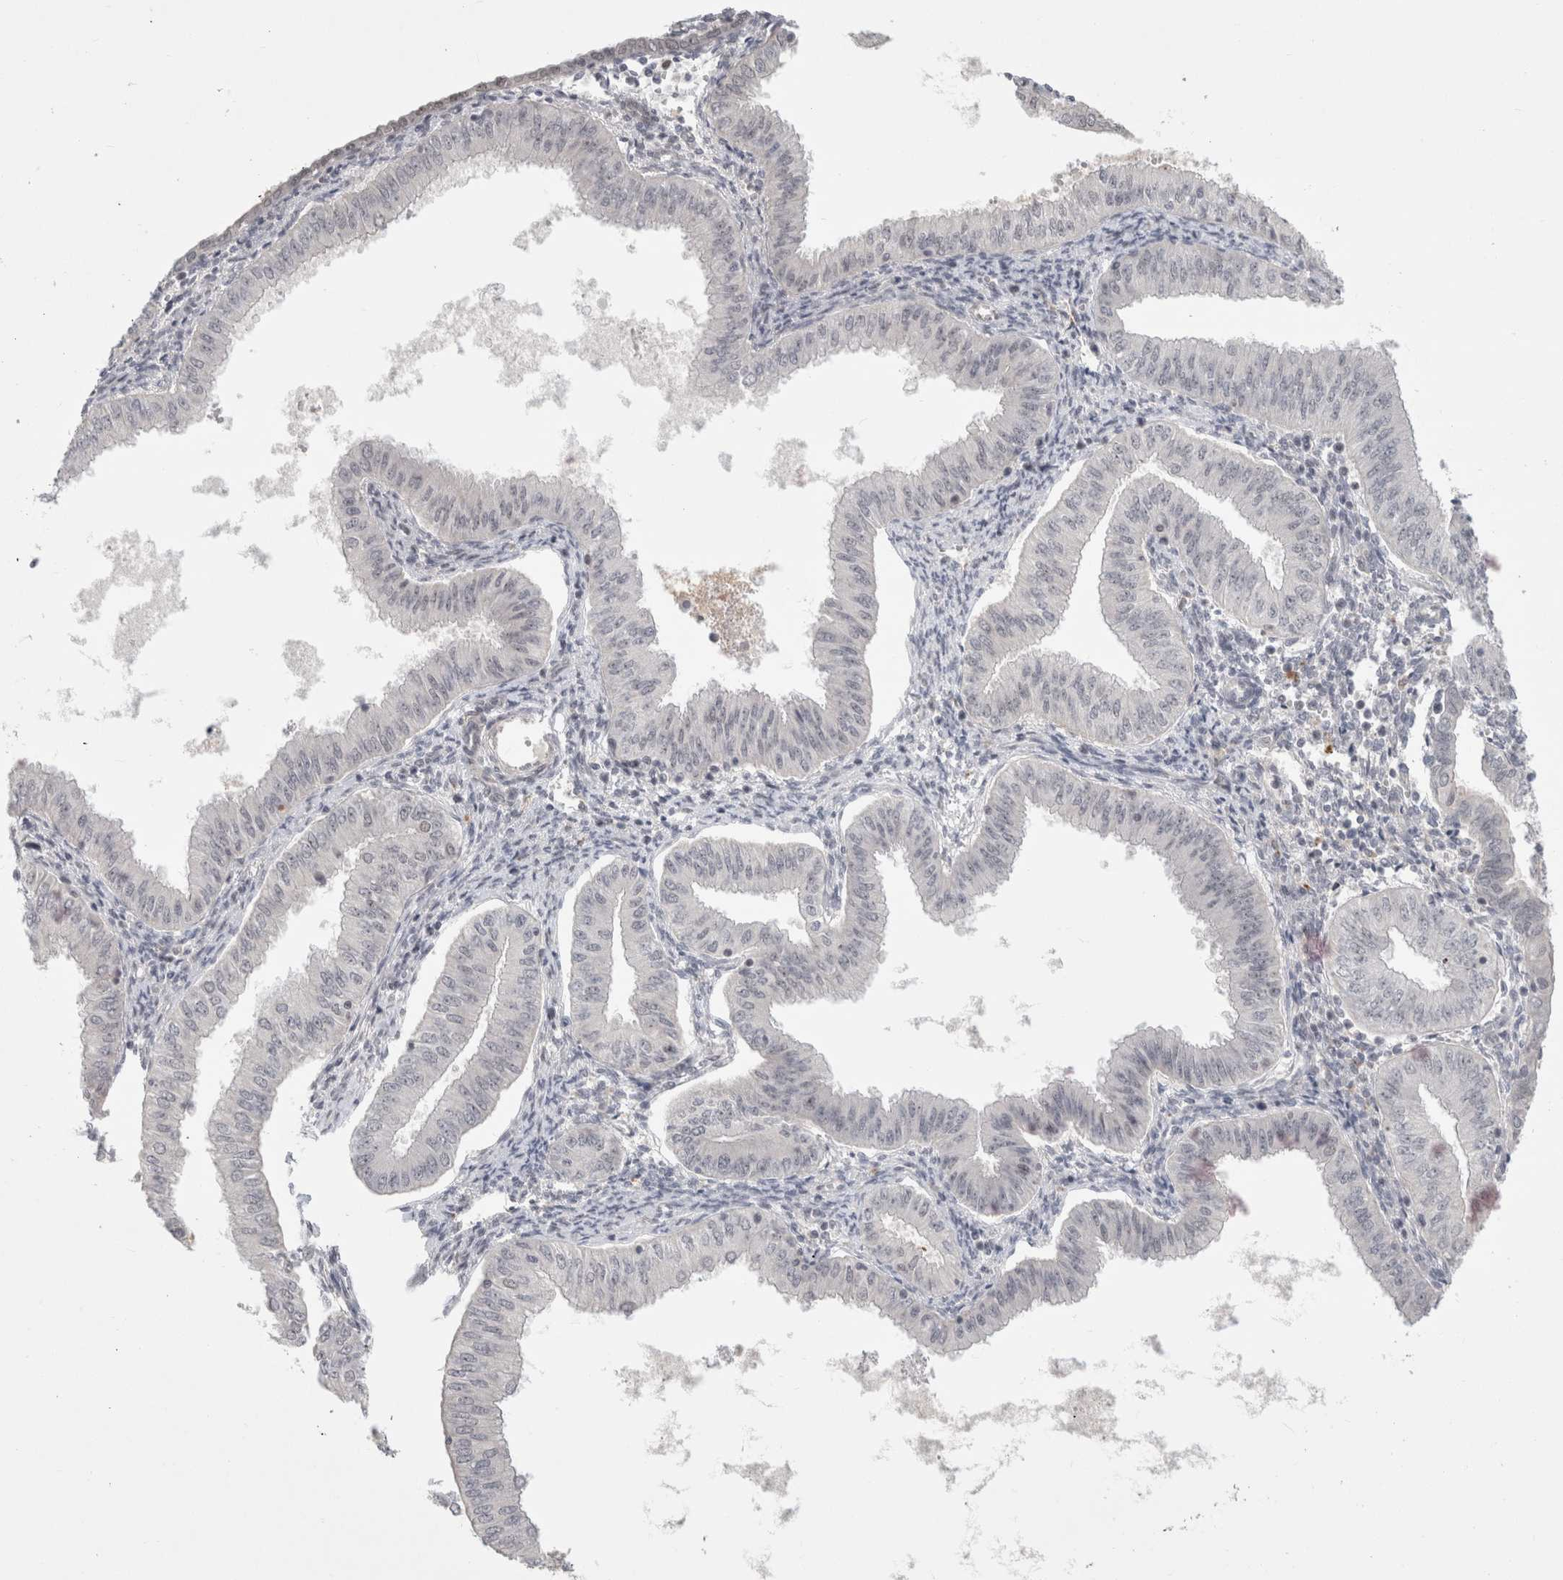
{"staining": {"intensity": "negative", "quantity": "none", "location": "none"}, "tissue": "endometrial cancer", "cell_type": "Tumor cells", "image_type": "cancer", "snomed": [{"axis": "morphology", "description": "Normal tissue, NOS"}, {"axis": "morphology", "description": "Adenocarcinoma, NOS"}, {"axis": "topography", "description": "Endometrium"}], "caption": "Immunohistochemistry (IHC) photomicrograph of neoplastic tissue: human endometrial adenocarcinoma stained with DAB displays no significant protein staining in tumor cells. (DAB immunohistochemistry with hematoxylin counter stain).", "gene": "SENP6", "patient": {"sex": "female", "age": 53}}